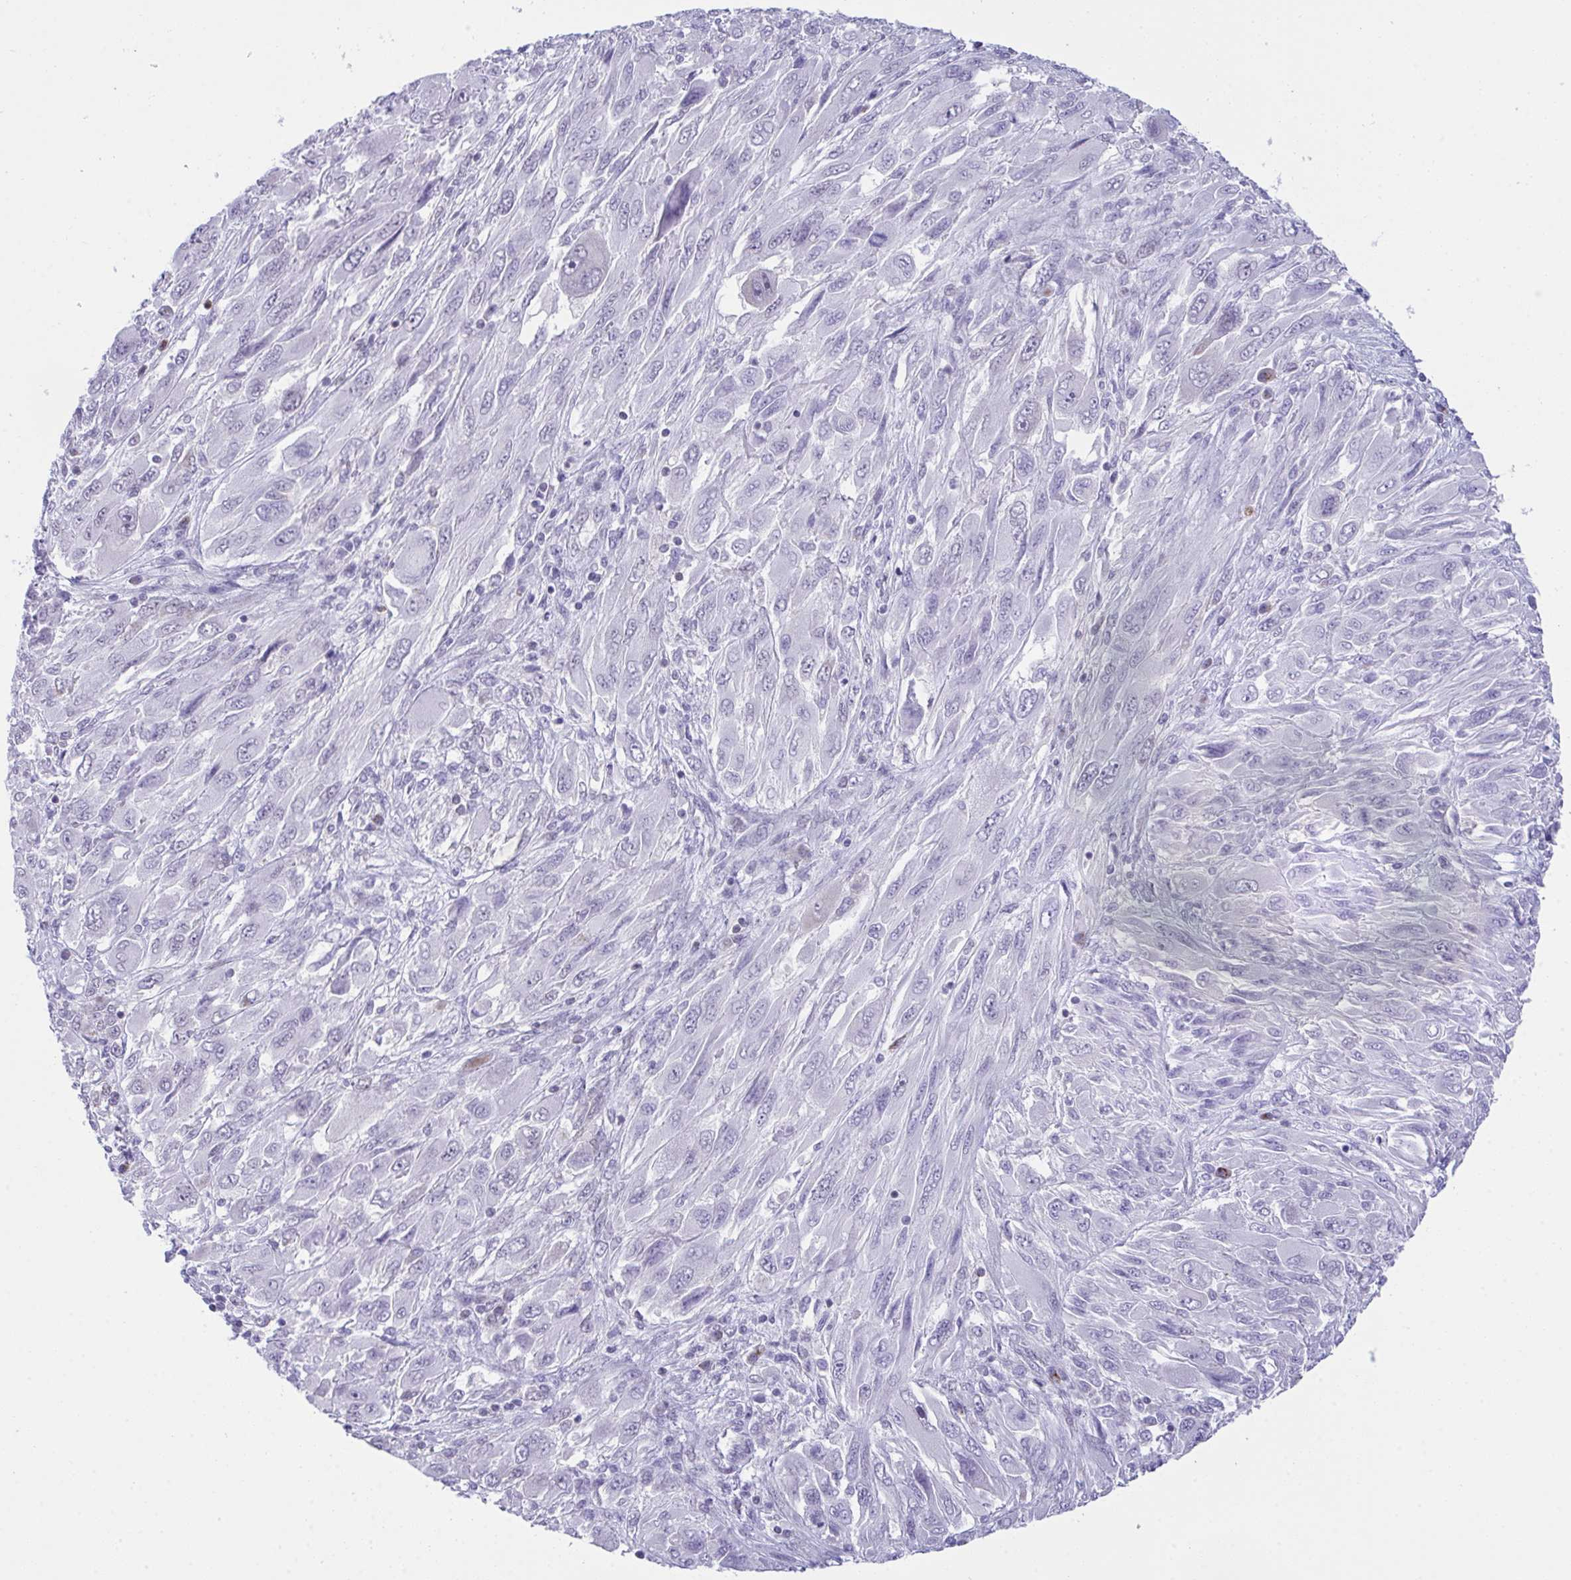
{"staining": {"intensity": "negative", "quantity": "none", "location": "none"}, "tissue": "melanoma", "cell_type": "Tumor cells", "image_type": "cancer", "snomed": [{"axis": "morphology", "description": "Malignant melanoma, NOS"}, {"axis": "topography", "description": "Skin"}], "caption": "A micrograph of melanoma stained for a protein shows no brown staining in tumor cells.", "gene": "PLA2G12B", "patient": {"sex": "female", "age": 91}}